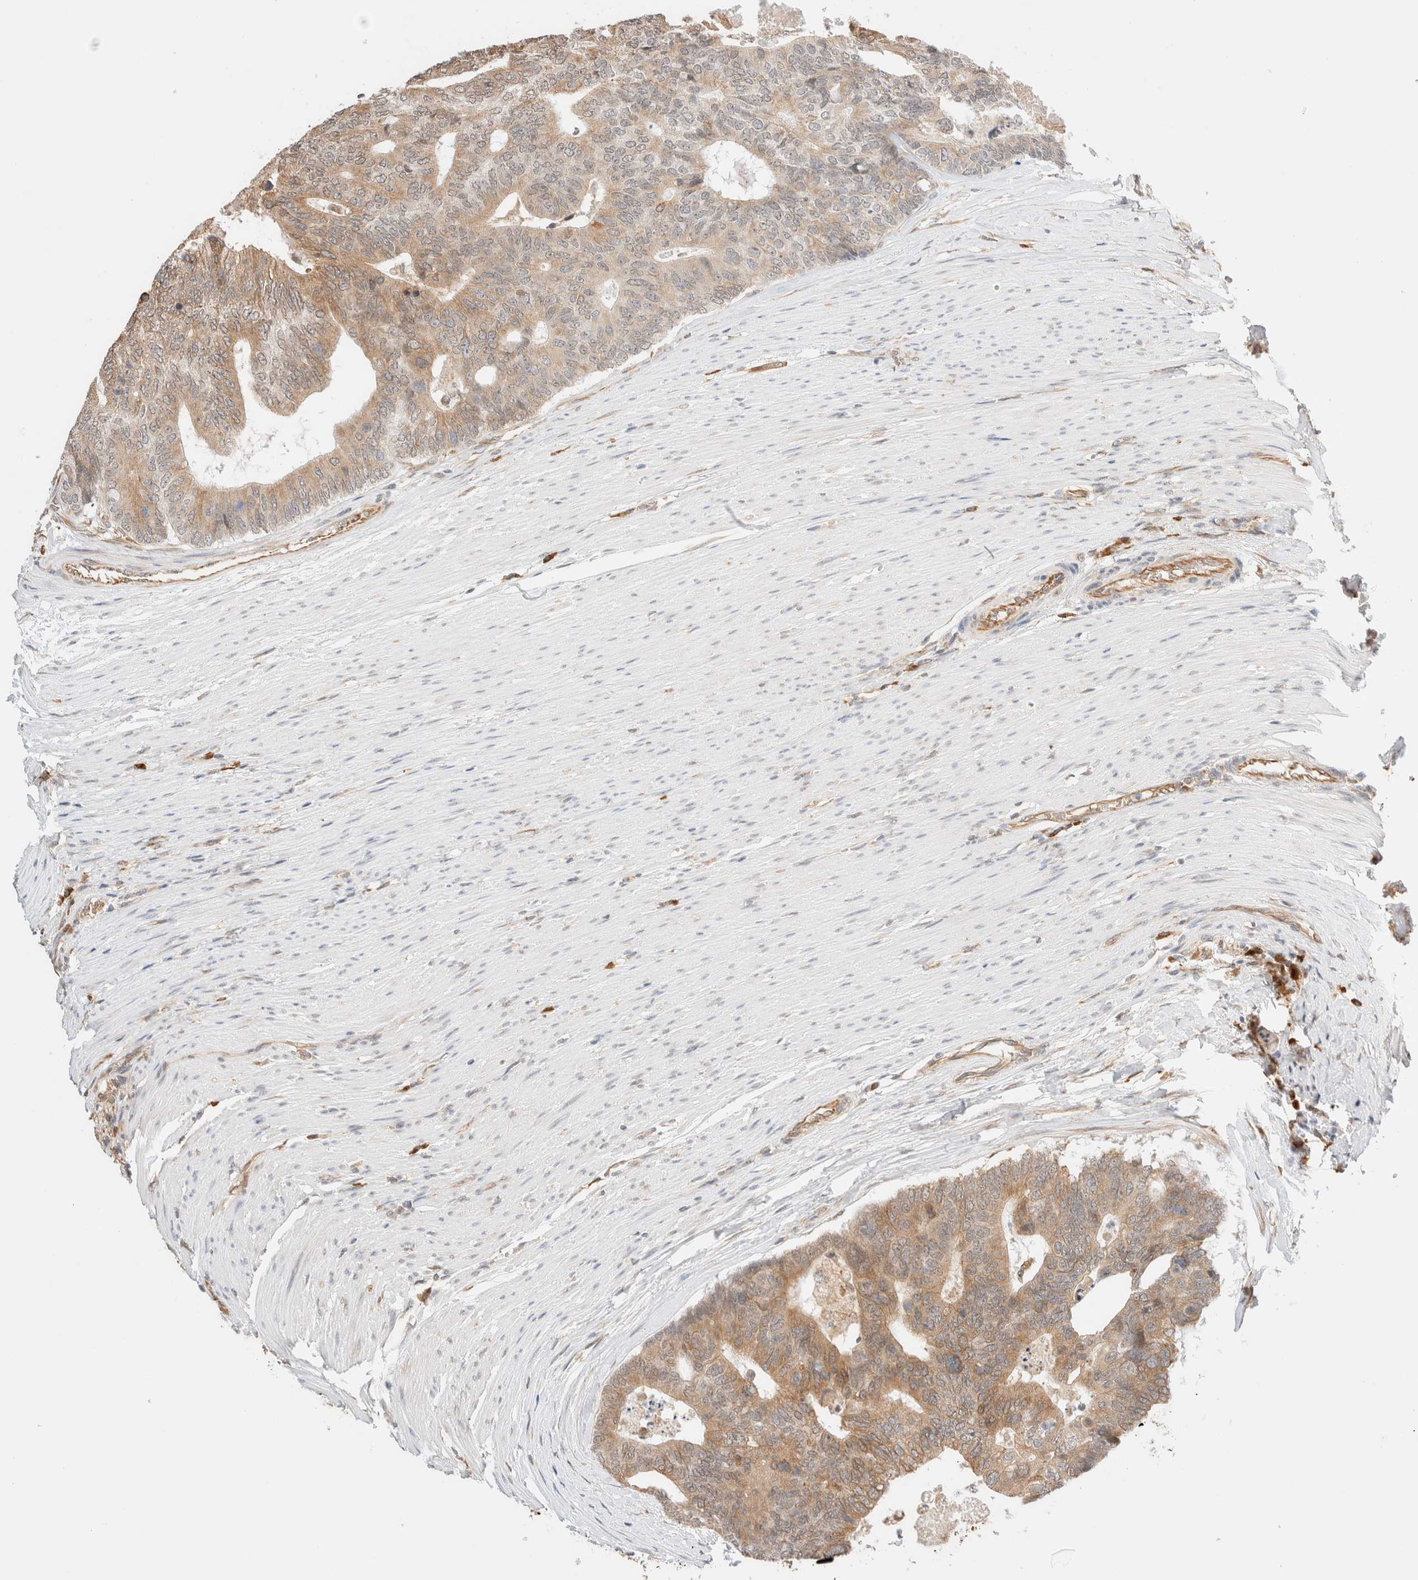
{"staining": {"intensity": "moderate", "quantity": "25%-75%", "location": "cytoplasmic/membranous"}, "tissue": "colorectal cancer", "cell_type": "Tumor cells", "image_type": "cancer", "snomed": [{"axis": "morphology", "description": "Adenocarcinoma, NOS"}, {"axis": "topography", "description": "Colon"}], "caption": "This is a histology image of immunohistochemistry (IHC) staining of colorectal adenocarcinoma, which shows moderate positivity in the cytoplasmic/membranous of tumor cells.", "gene": "SYVN1", "patient": {"sex": "female", "age": 67}}